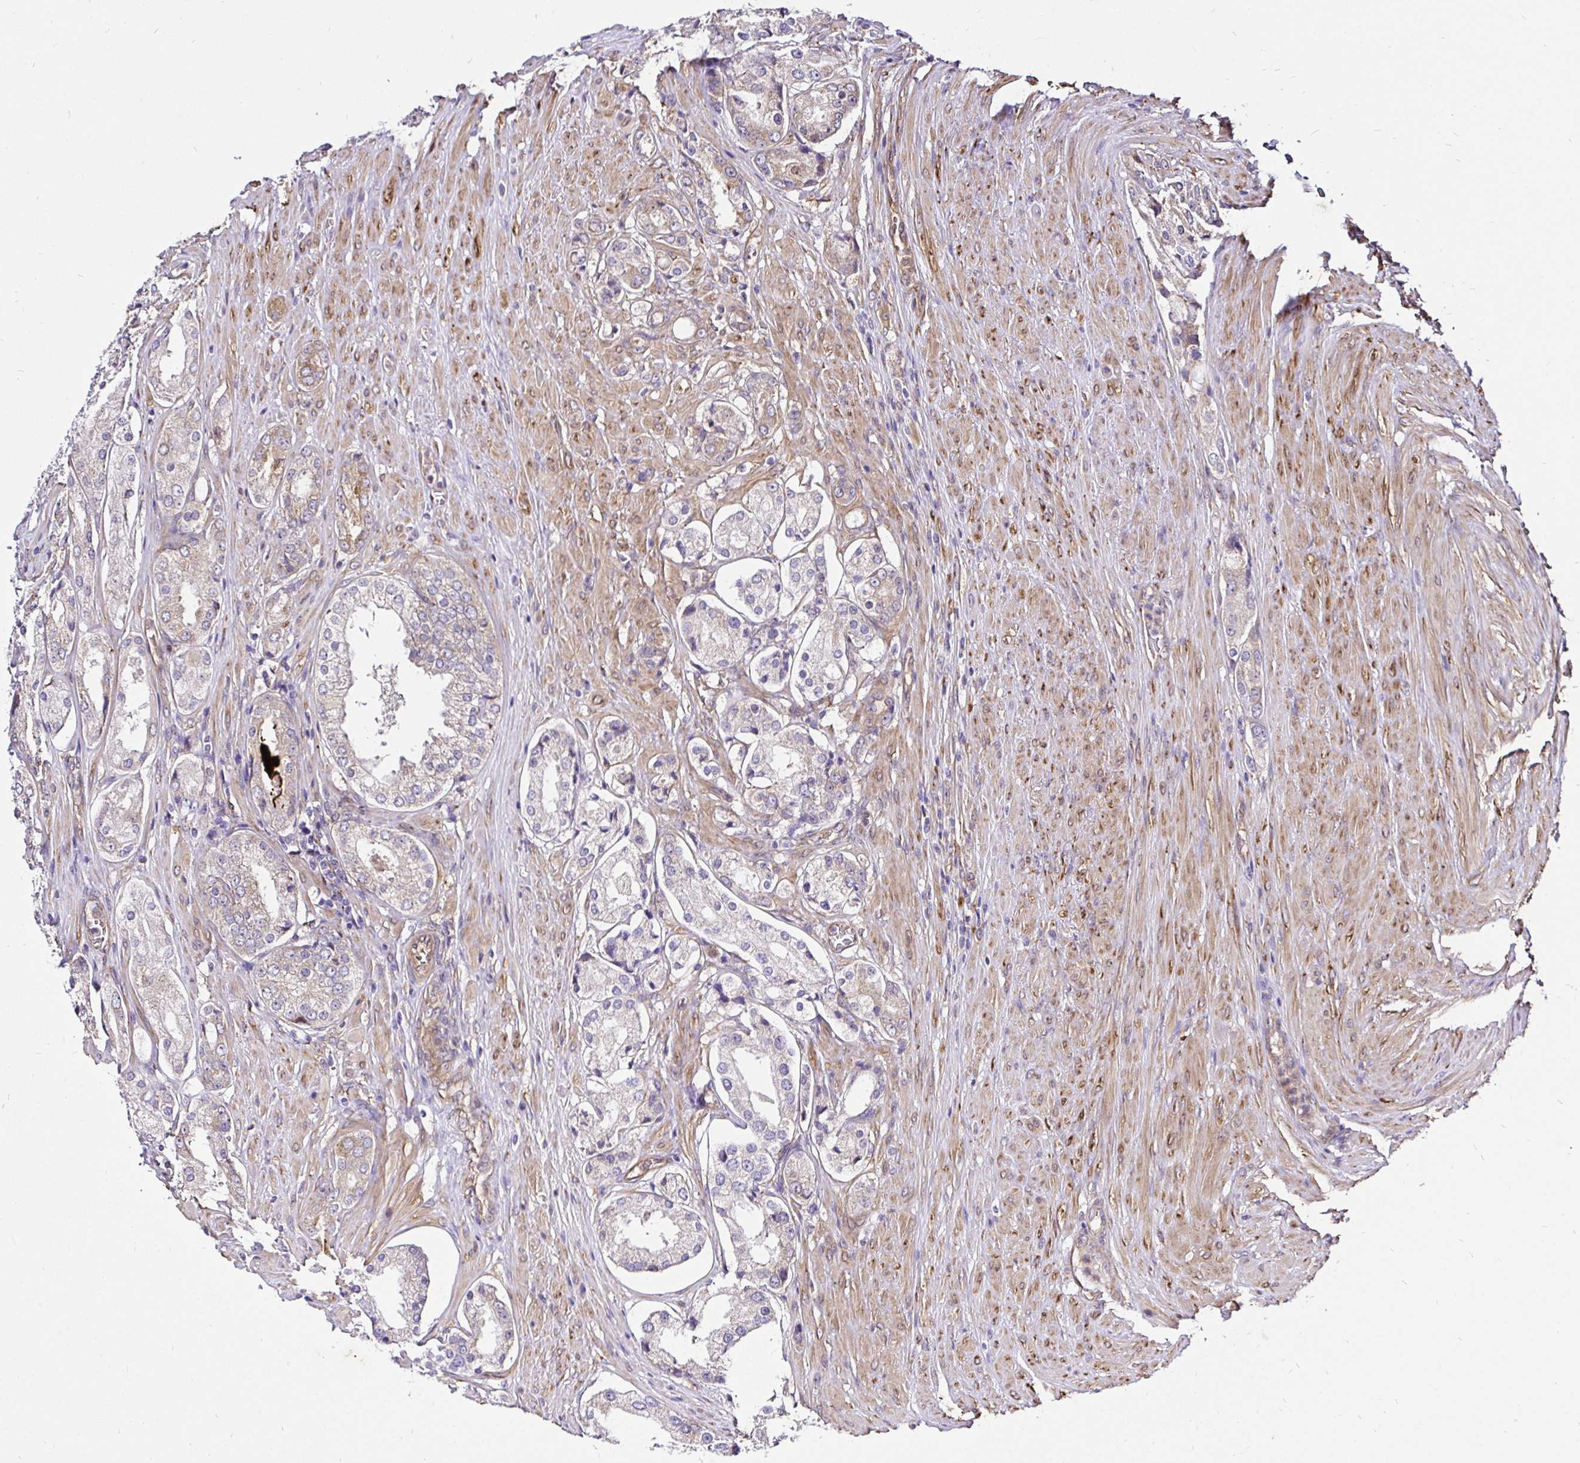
{"staining": {"intensity": "weak", "quantity": "<25%", "location": "cytoplasmic/membranous"}, "tissue": "prostate cancer", "cell_type": "Tumor cells", "image_type": "cancer", "snomed": [{"axis": "morphology", "description": "Adenocarcinoma, Low grade"}, {"axis": "topography", "description": "Prostate"}], "caption": "This is an immunohistochemistry (IHC) micrograph of human prostate cancer (low-grade adenocarcinoma). There is no positivity in tumor cells.", "gene": "CCDC122", "patient": {"sex": "male", "age": 68}}